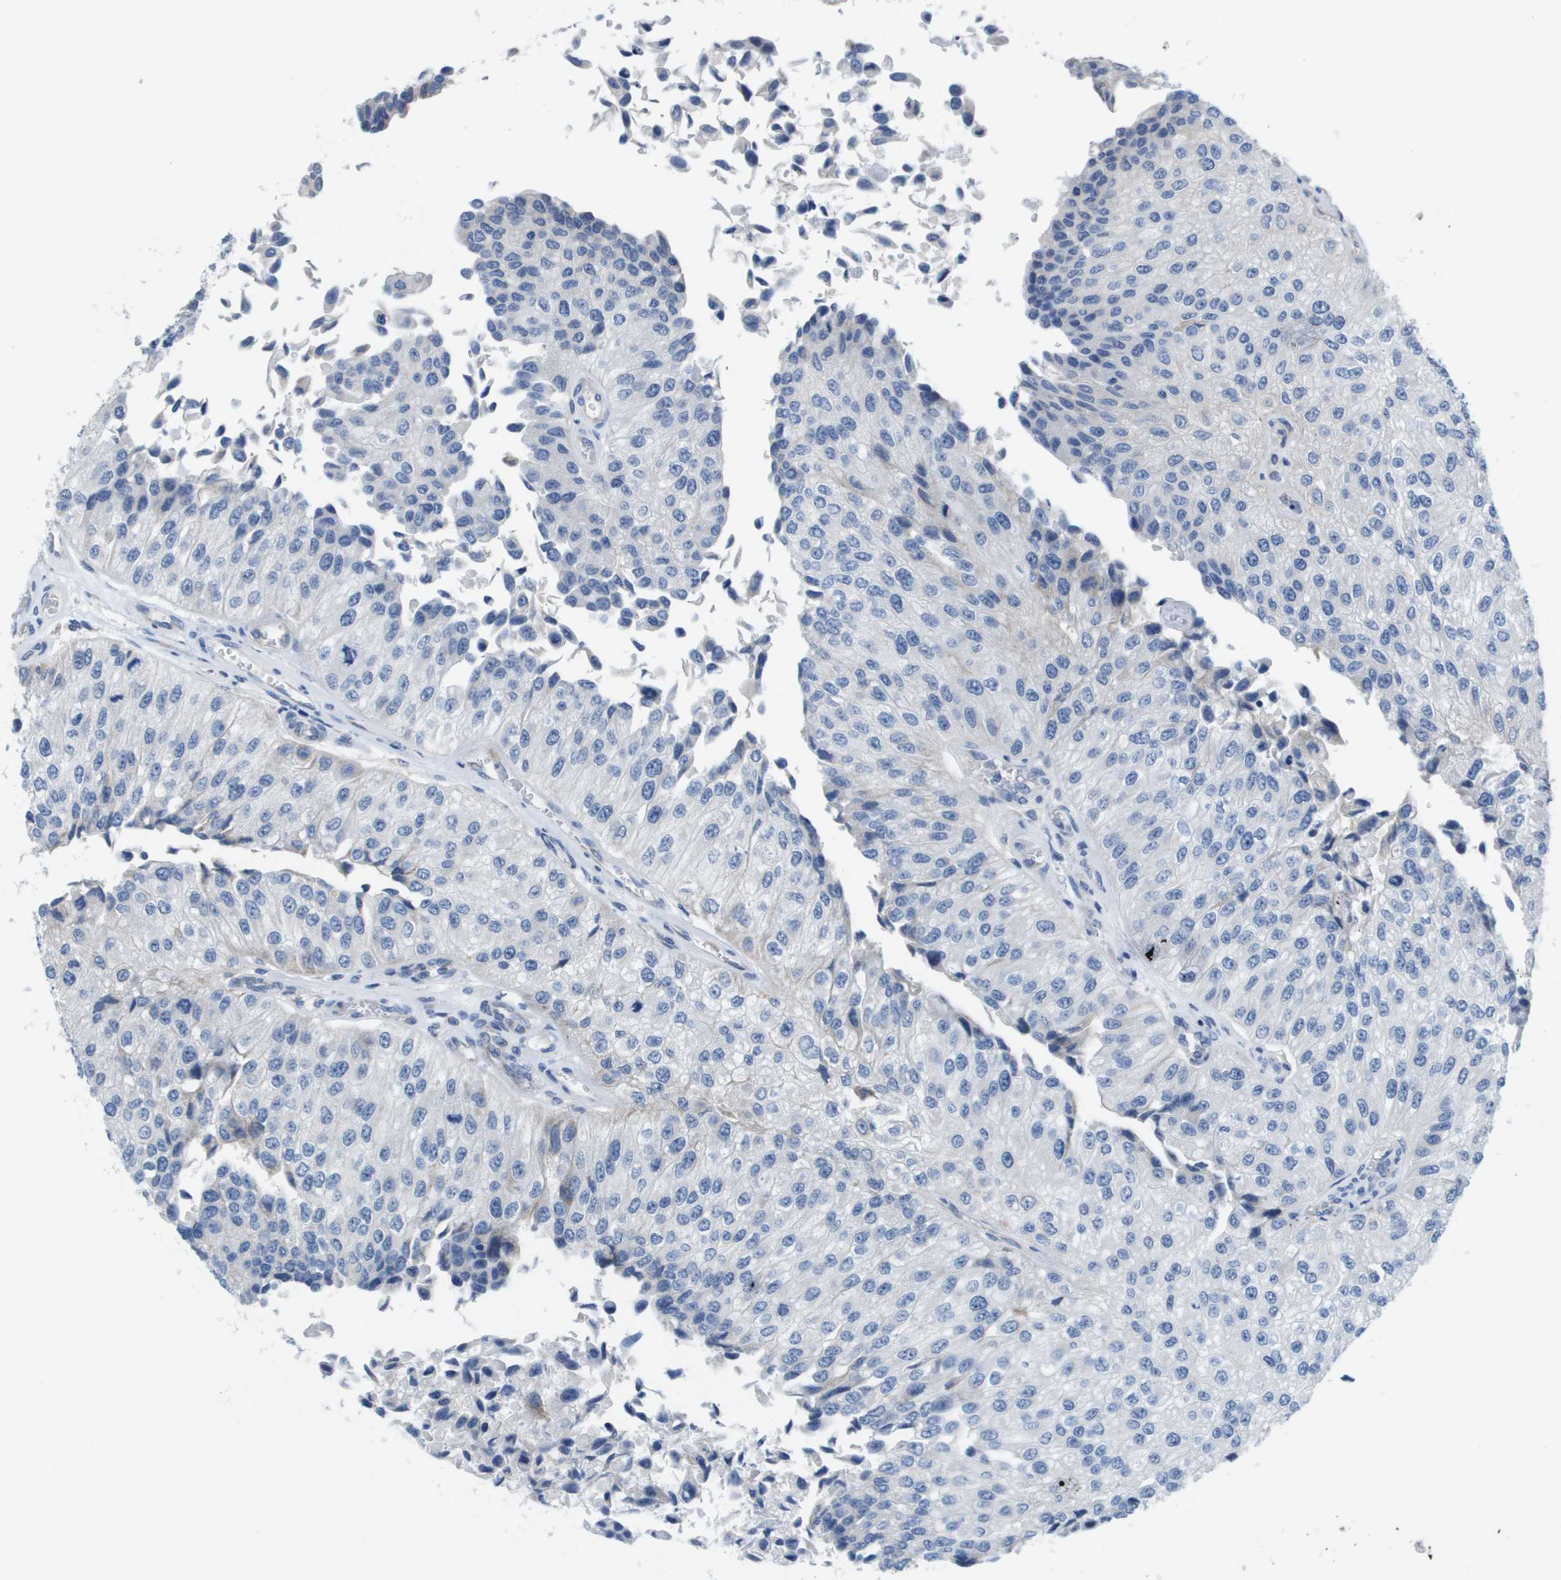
{"staining": {"intensity": "negative", "quantity": "none", "location": "none"}, "tissue": "urothelial cancer", "cell_type": "Tumor cells", "image_type": "cancer", "snomed": [{"axis": "morphology", "description": "Urothelial carcinoma, High grade"}, {"axis": "topography", "description": "Kidney"}, {"axis": "topography", "description": "Urinary bladder"}], "caption": "Urothelial carcinoma (high-grade) stained for a protein using immunohistochemistry shows no staining tumor cells.", "gene": "CD3G", "patient": {"sex": "male", "age": 77}}